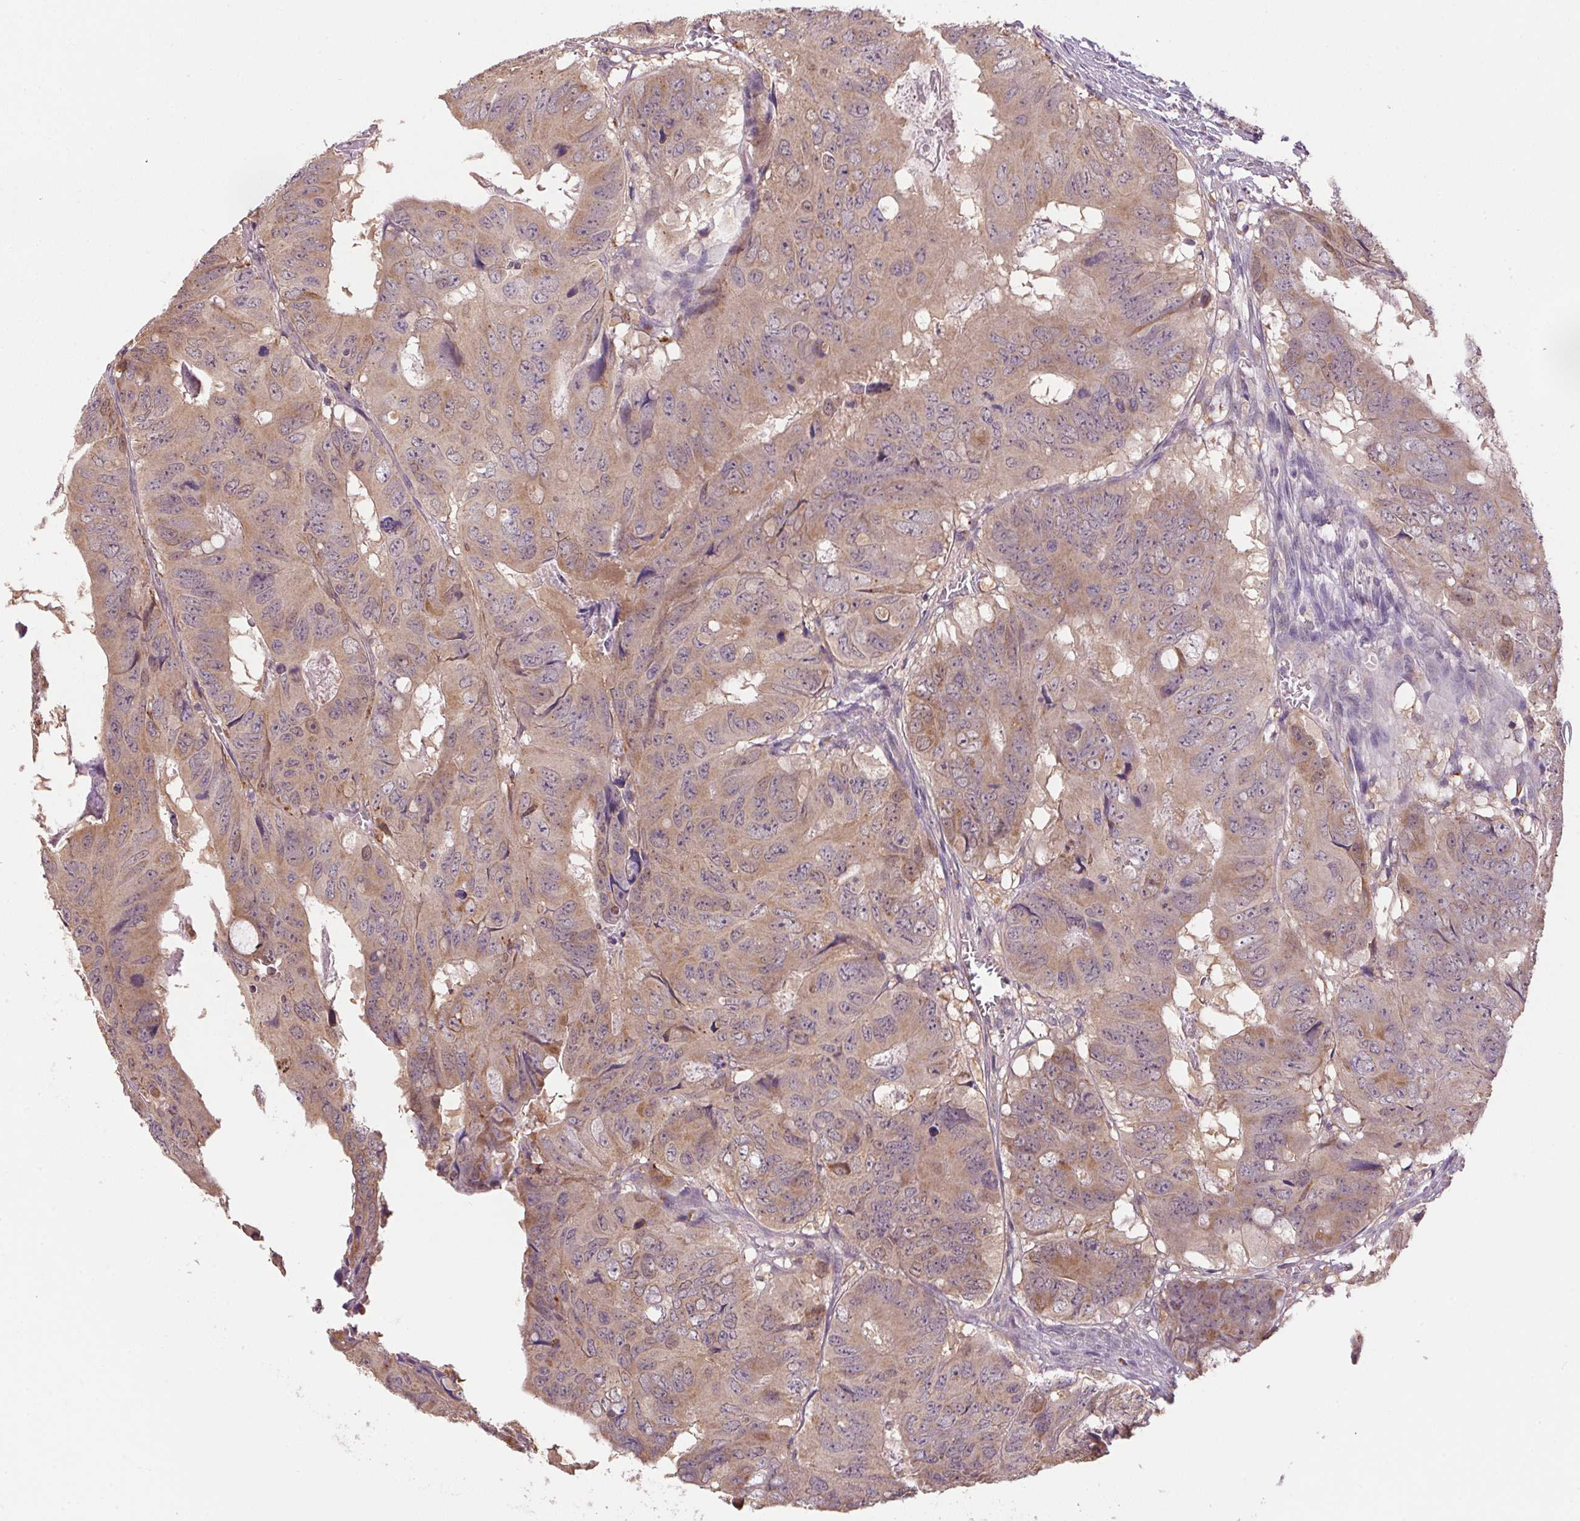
{"staining": {"intensity": "weak", "quantity": ">75%", "location": "cytoplasmic/membranous"}, "tissue": "colorectal cancer", "cell_type": "Tumor cells", "image_type": "cancer", "snomed": [{"axis": "morphology", "description": "Adenocarcinoma, NOS"}, {"axis": "topography", "description": "Colon"}], "caption": "Protein analysis of colorectal cancer (adenocarcinoma) tissue exhibits weak cytoplasmic/membranous positivity in about >75% of tumor cells.", "gene": "ADH5", "patient": {"sex": "male", "age": 79}}